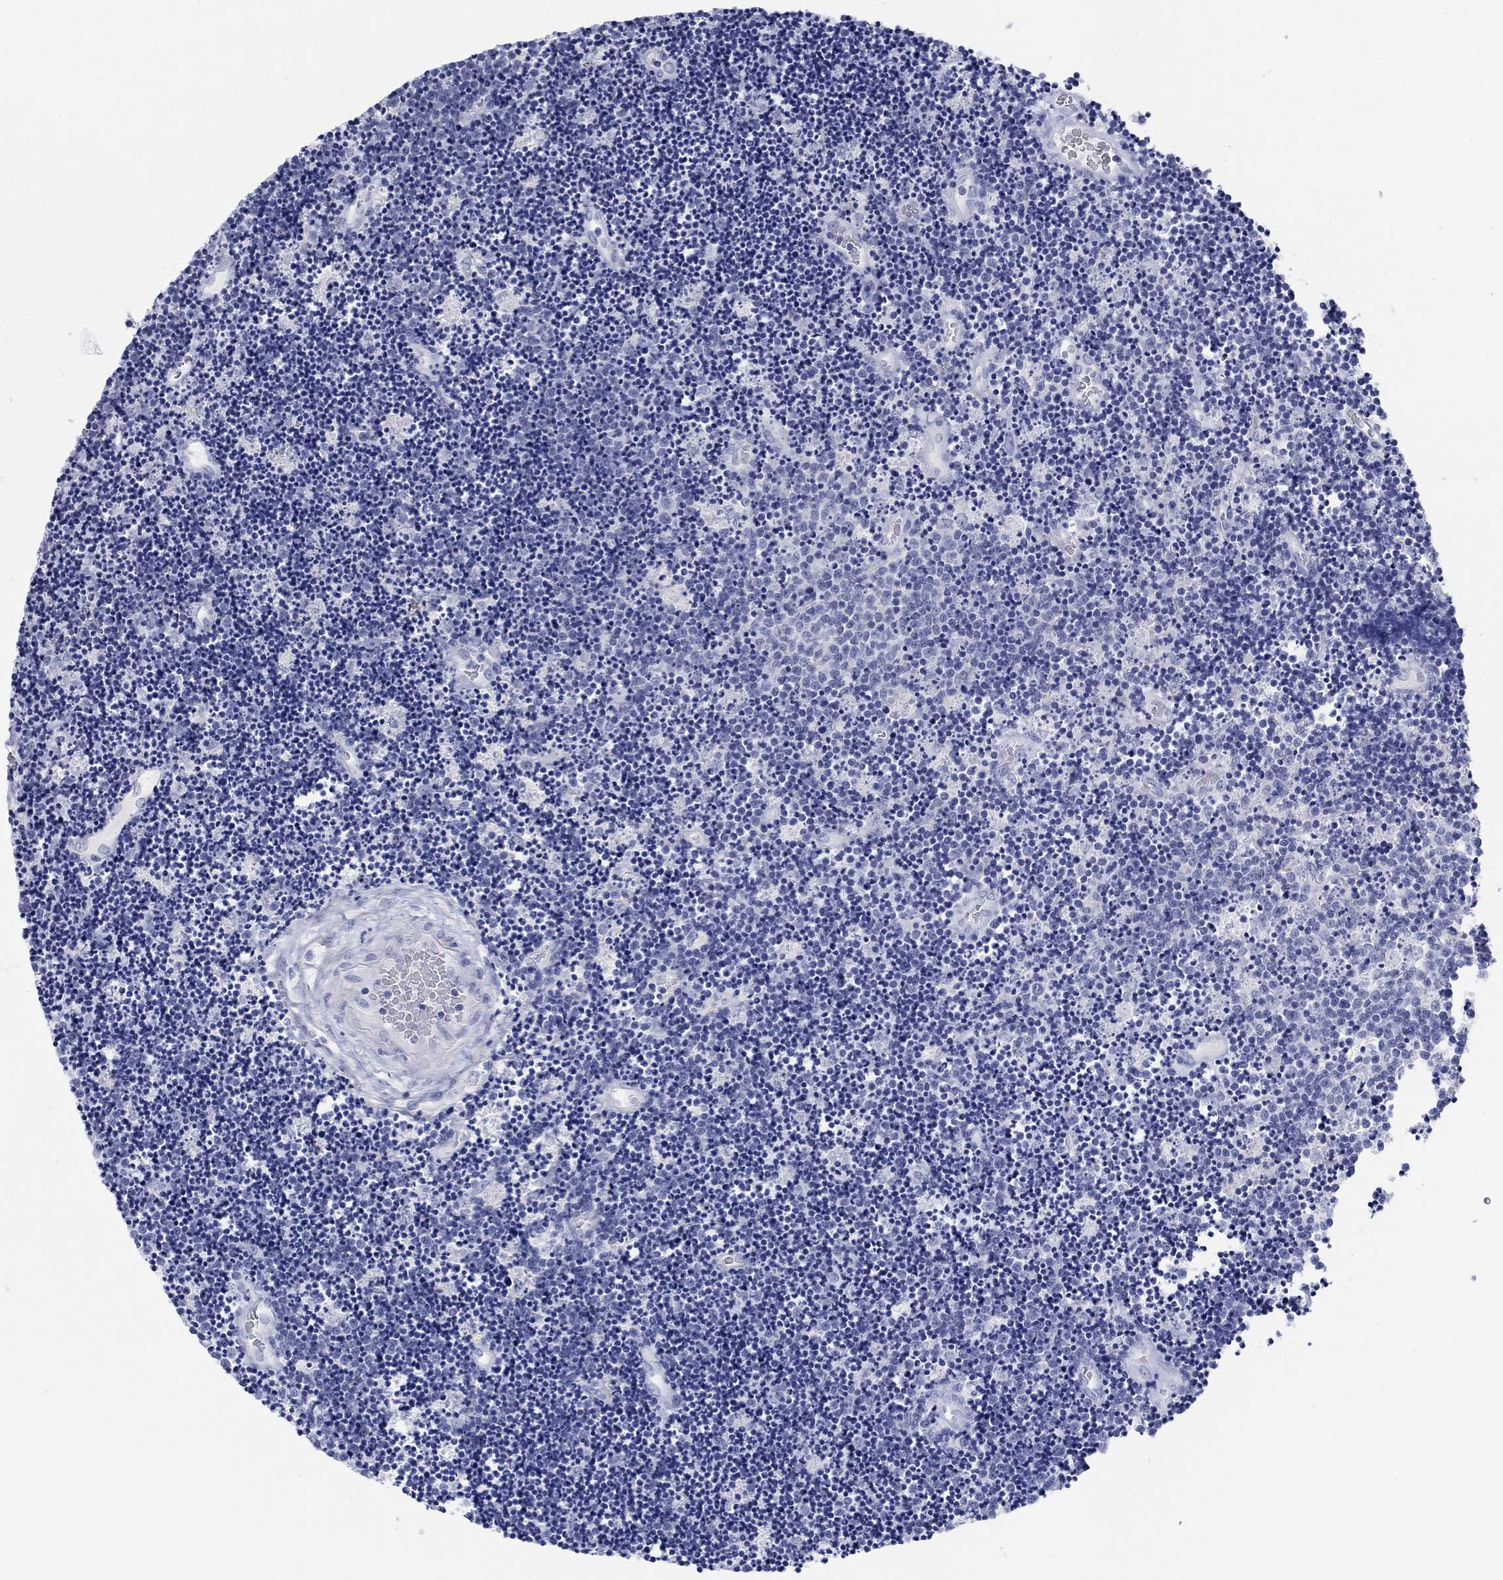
{"staining": {"intensity": "negative", "quantity": "none", "location": "none"}, "tissue": "lymphoma", "cell_type": "Tumor cells", "image_type": "cancer", "snomed": [{"axis": "morphology", "description": "Malignant lymphoma, non-Hodgkin's type, Low grade"}, {"axis": "topography", "description": "Brain"}], "caption": "Lymphoma was stained to show a protein in brown. There is no significant positivity in tumor cells.", "gene": "PDYN", "patient": {"sex": "female", "age": 66}}